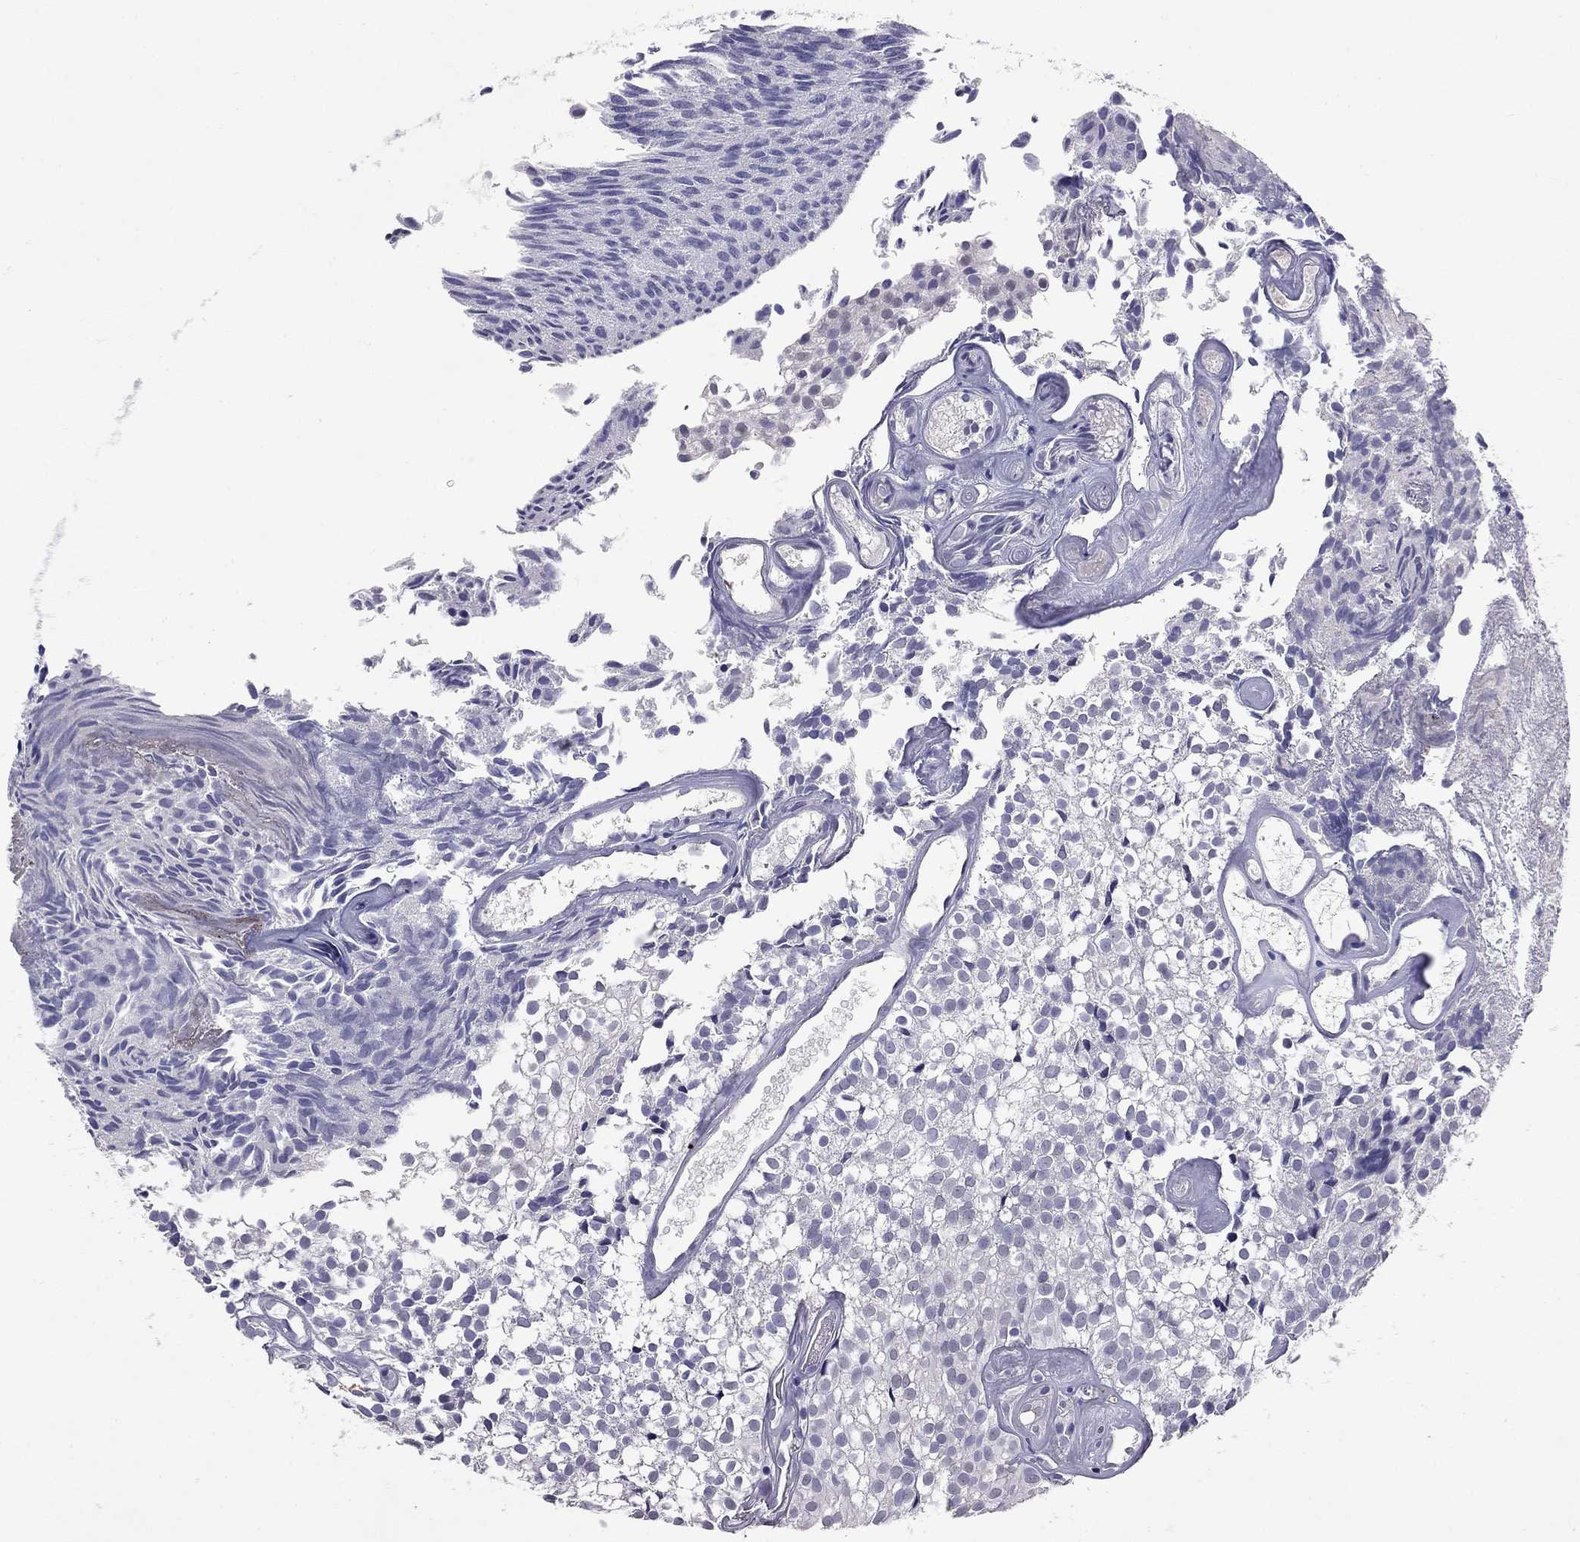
{"staining": {"intensity": "negative", "quantity": "none", "location": "none"}, "tissue": "urothelial cancer", "cell_type": "Tumor cells", "image_type": "cancer", "snomed": [{"axis": "morphology", "description": "Urothelial carcinoma, Low grade"}, {"axis": "topography", "description": "Urinary bladder"}], "caption": "DAB immunohistochemical staining of urothelial cancer reveals no significant expression in tumor cells.", "gene": "WNK3", "patient": {"sex": "male", "age": 89}}